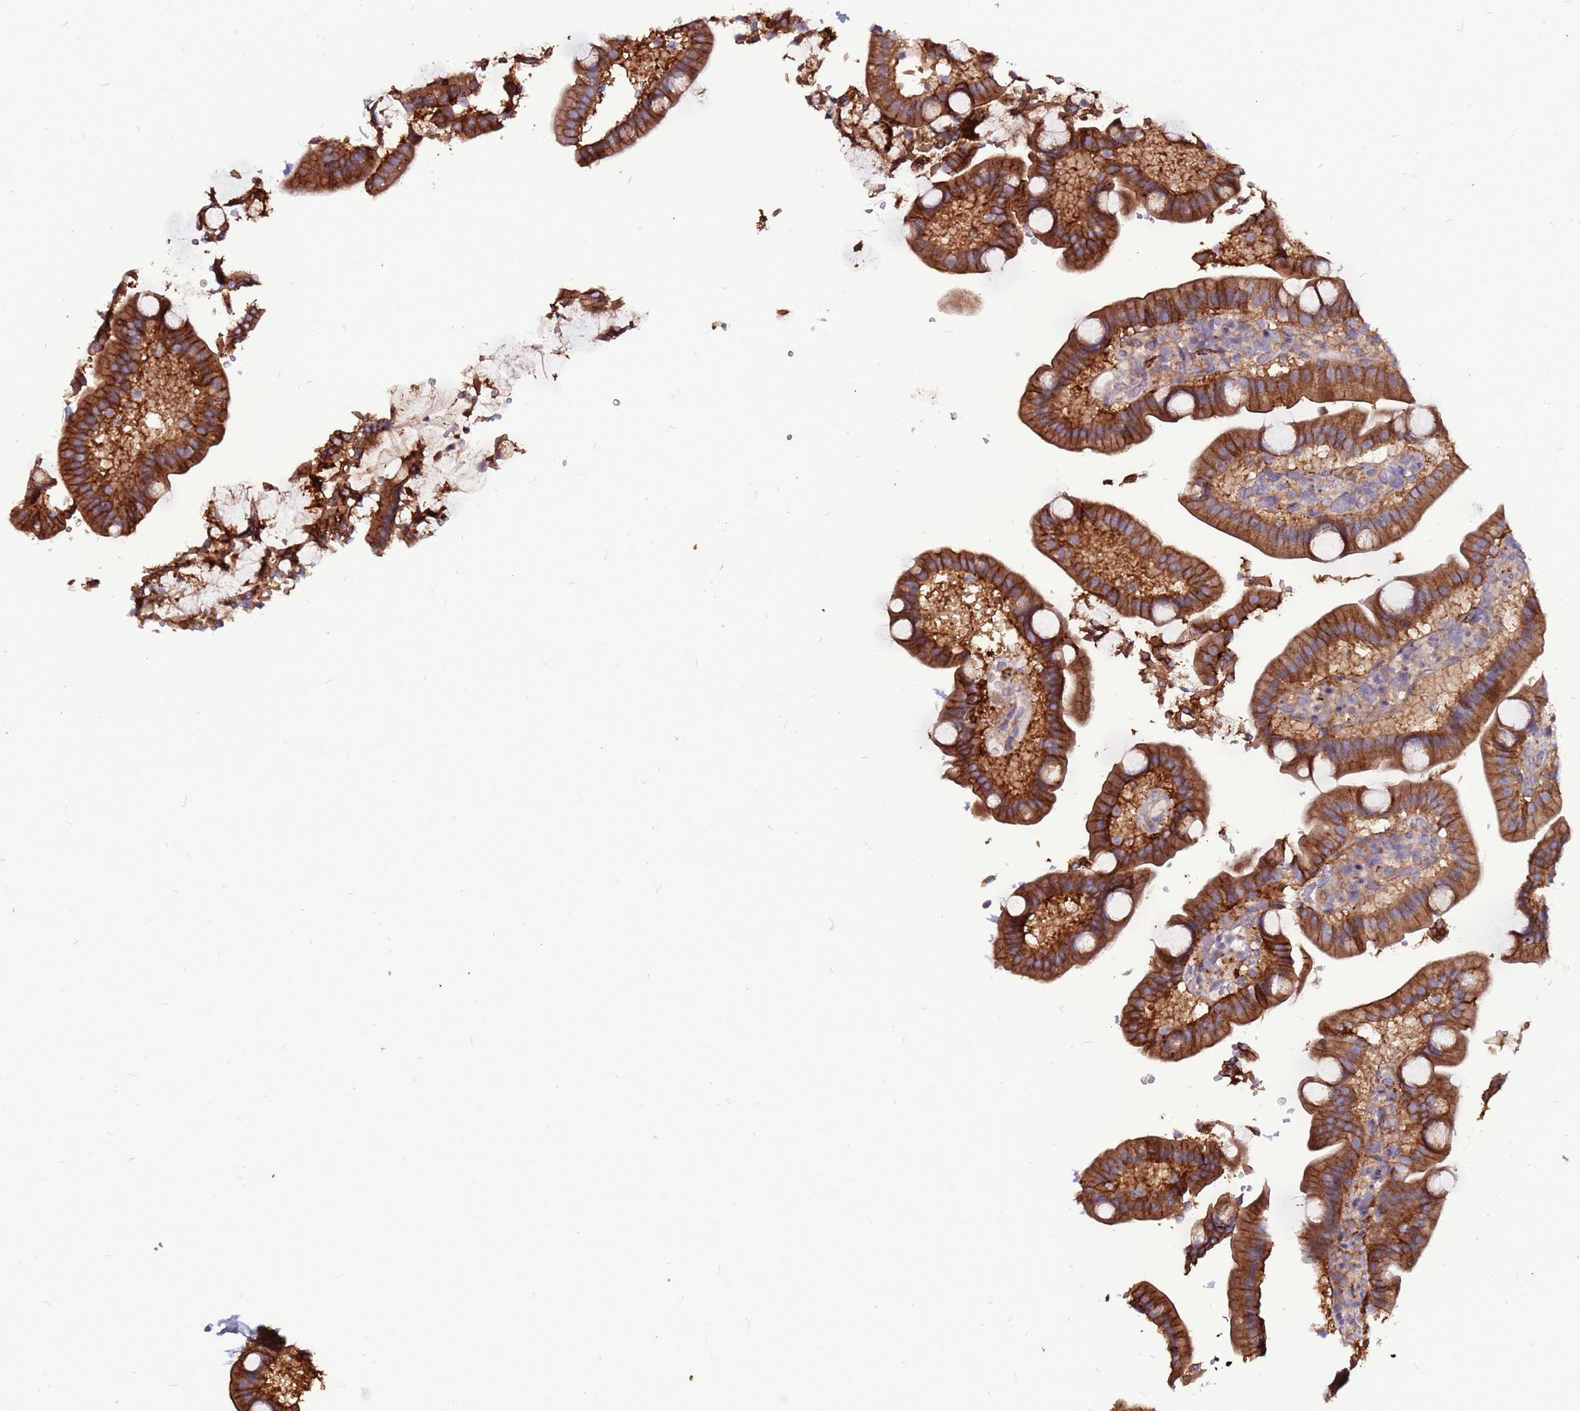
{"staining": {"intensity": "strong", "quantity": ">75%", "location": "cytoplasmic/membranous"}, "tissue": "duodenum", "cell_type": "Glandular cells", "image_type": "normal", "snomed": [{"axis": "morphology", "description": "Normal tissue, NOS"}, {"axis": "topography", "description": "Duodenum"}], "caption": "The micrograph displays a brown stain indicating the presence of a protein in the cytoplasmic/membranous of glandular cells in duodenum. The staining was performed using DAB, with brown indicating positive protein expression. Nuclei are stained blue with hematoxylin.", "gene": "GPN3", "patient": {"sex": "male", "age": 55}}